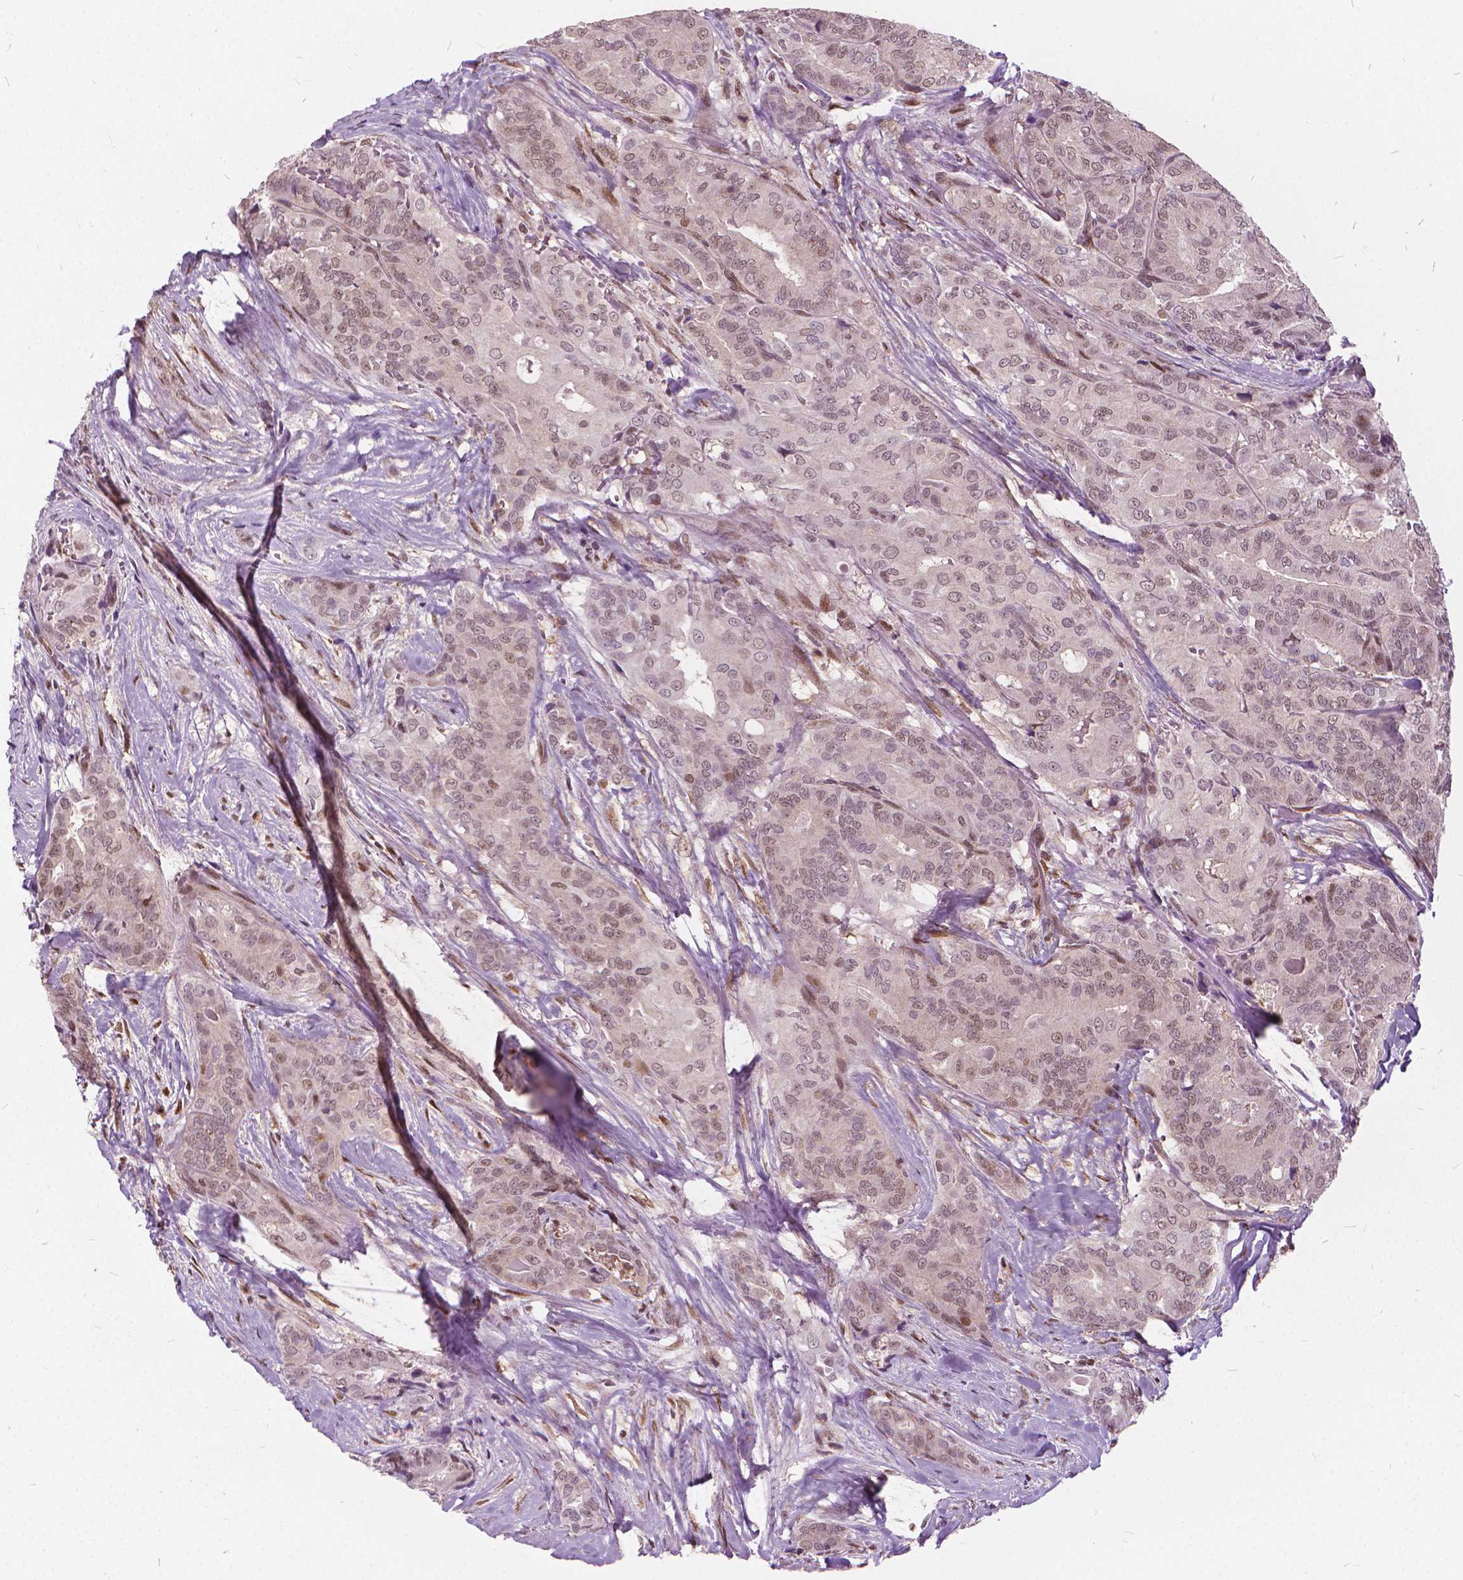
{"staining": {"intensity": "moderate", "quantity": ">75%", "location": "nuclear"}, "tissue": "thyroid cancer", "cell_type": "Tumor cells", "image_type": "cancer", "snomed": [{"axis": "morphology", "description": "Papillary adenocarcinoma, NOS"}, {"axis": "topography", "description": "Thyroid gland"}], "caption": "Protein expression analysis of thyroid cancer (papillary adenocarcinoma) reveals moderate nuclear staining in about >75% of tumor cells.", "gene": "STAT5B", "patient": {"sex": "male", "age": 61}}